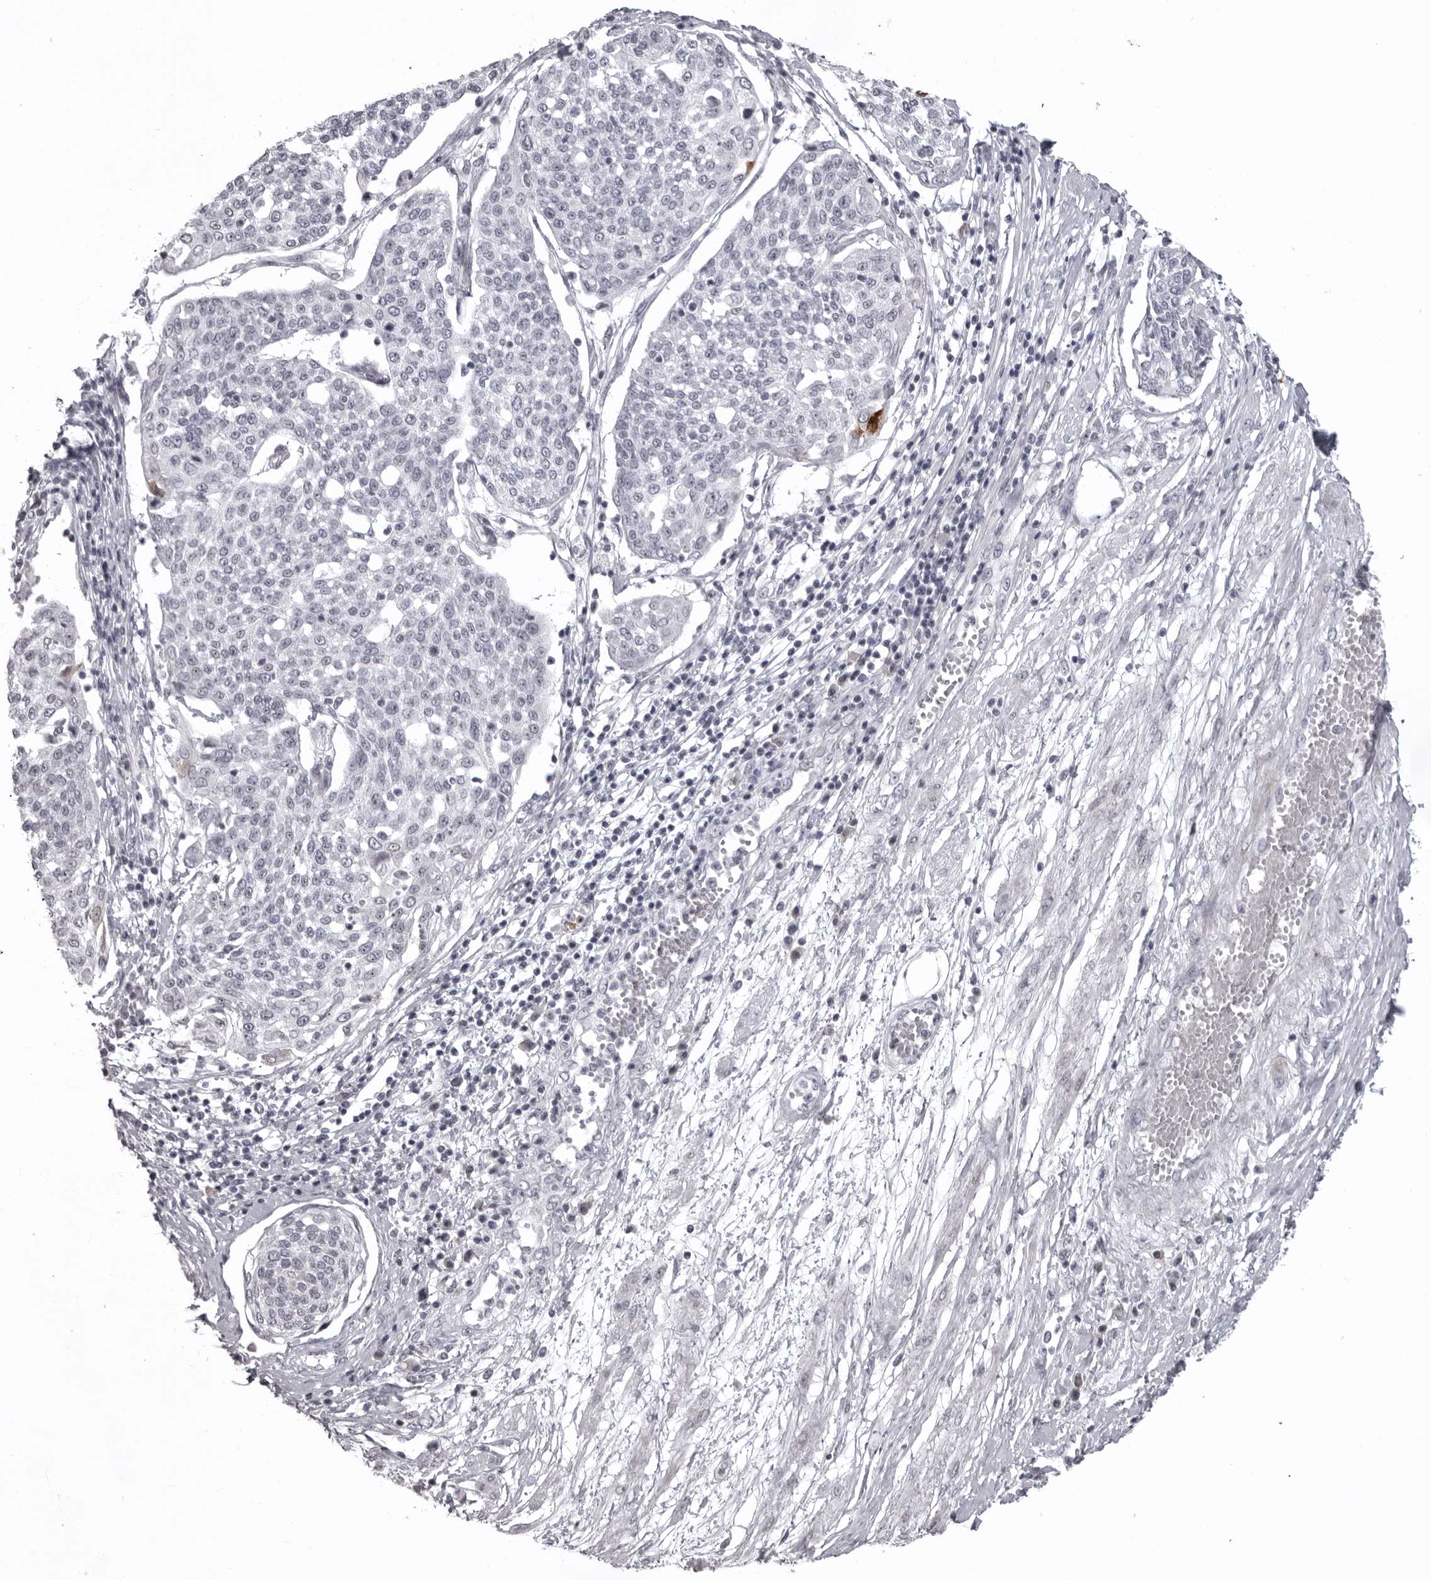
{"staining": {"intensity": "negative", "quantity": "none", "location": "none"}, "tissue": "cervical cancer", "cell_type": "Tumor cells", "image_type": "cancer", "snomed": [{"axis": "morphology", "description": "Squamous cell carcinoma, NOS"}, {"axis": "topography", "description": "Cervix"}], "caption": "A photomicrograph of human cervical squamous cell carcinoma is negative for staining in tumor cells.", "gene": "HELZ", "patient": {"sex": "female", "age": 34}}